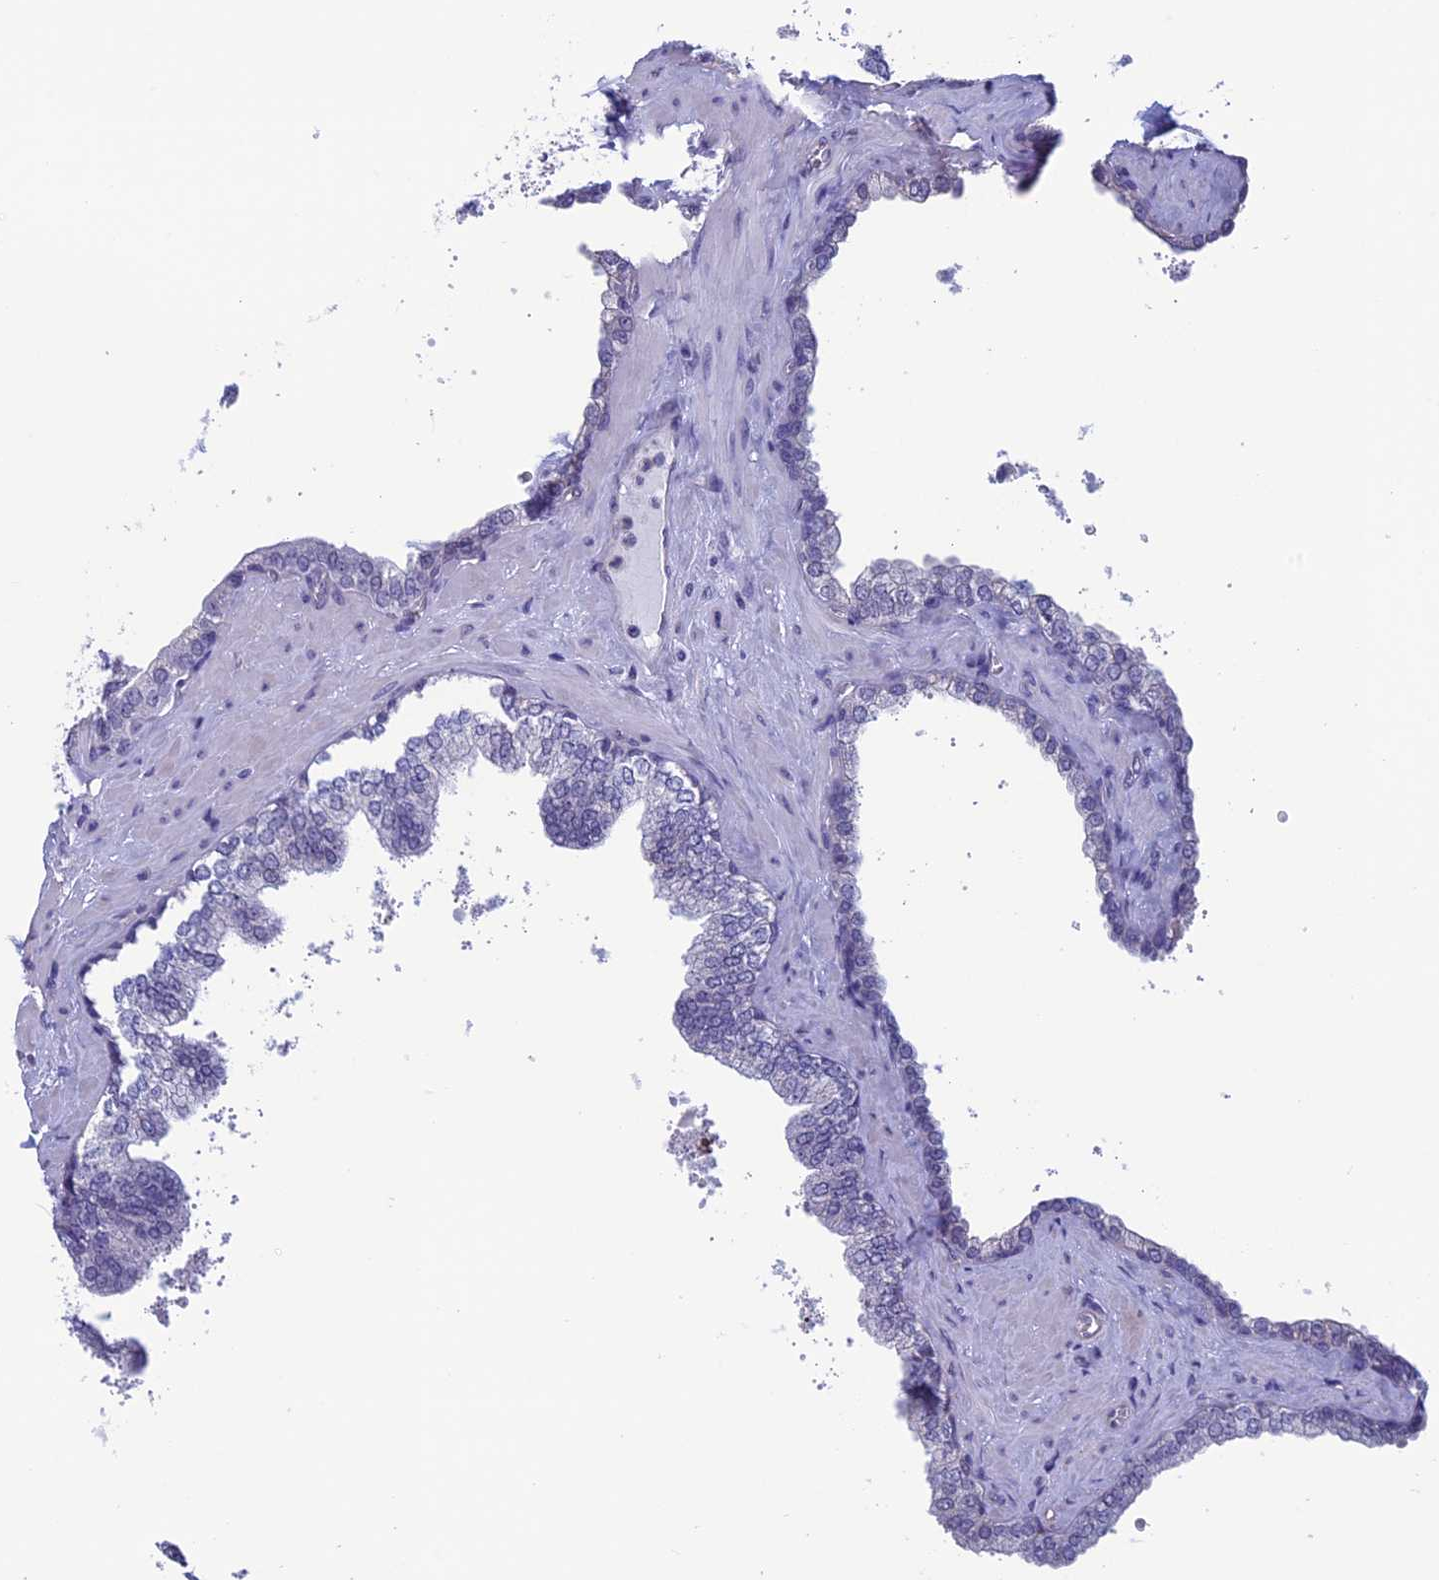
{"staining": {"intensity": "negative", "quantity": "none", "location": "none"}, "tissue": "prostate", "cell_type": "Glandular cells", "image_type": "normal", "snomed": [{"axis": "morphology", "description": "Normal tissue, NOS"}, {"axis": "topography", "description": "Prostate"}], "caption": "Immunohistochemistry (IHC) of unremarkable prostate demonstrates no expression in glandular cells.", "gene": "SLC1A6", "patient": {"sex": "male", "age": 60}}